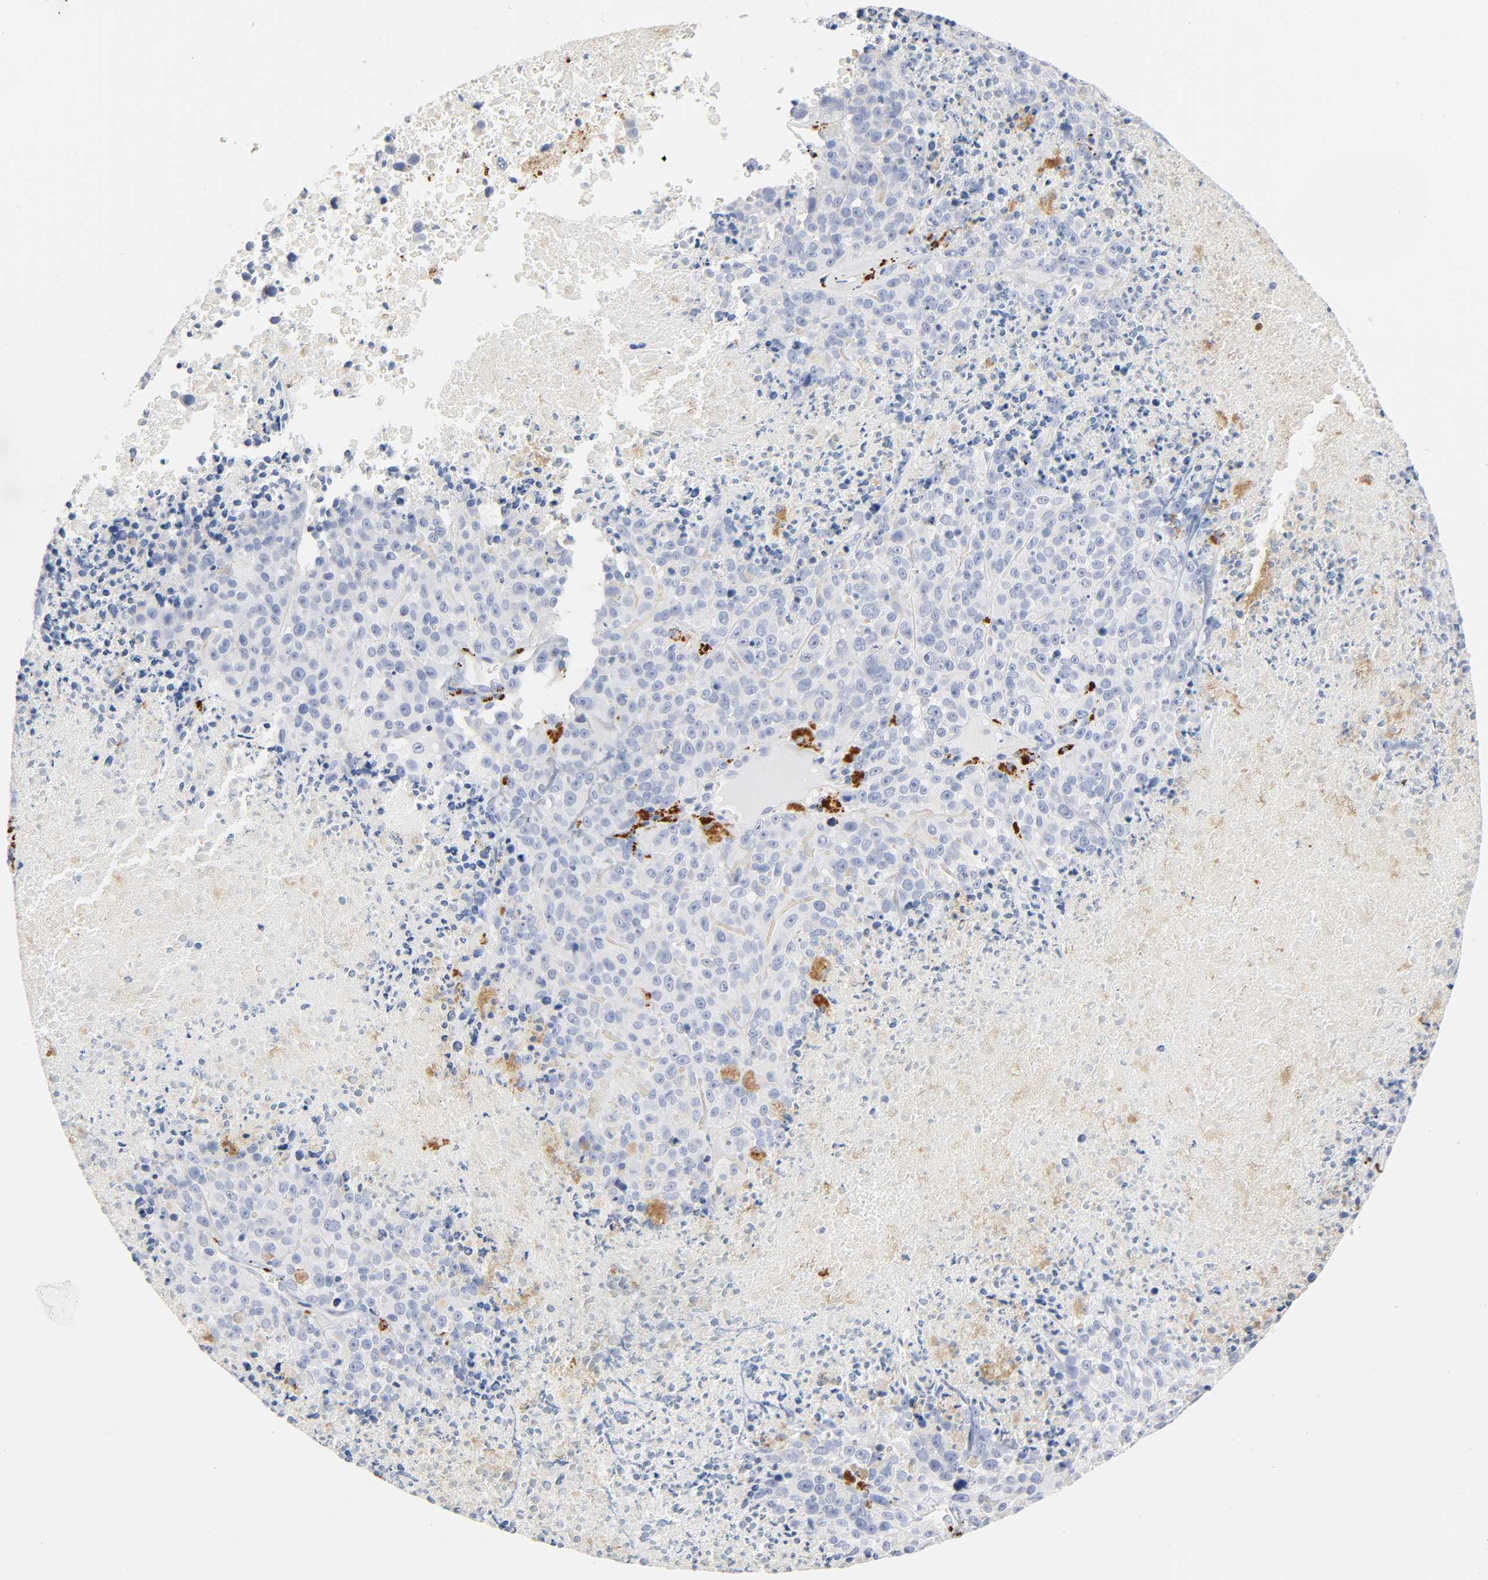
{"staining": {"intensity": "negative", "quantity": "none", "location": "none"}, "tissue": "melanoma", "cell_type": "Tumor cells", "image_type": "cancer", "snomed": [{"axis": "morphology", "description": "Malignant melanoma, Metastatic site"}, {"axis": "topography", "description": "Cerebral cortex"}], "caption": "An image of human malignant melanoma (metastatic site) is negative for staining in tumor cells. The staining was performed using DAB (3,3'-diaminobenzidine) to visualize the protein expression in brown, while the nuclei were stained in blue with hematoxylin (Magnification: 20x).", "gene": "PLP1", "patient": {"sex": "female", "age": 52}}